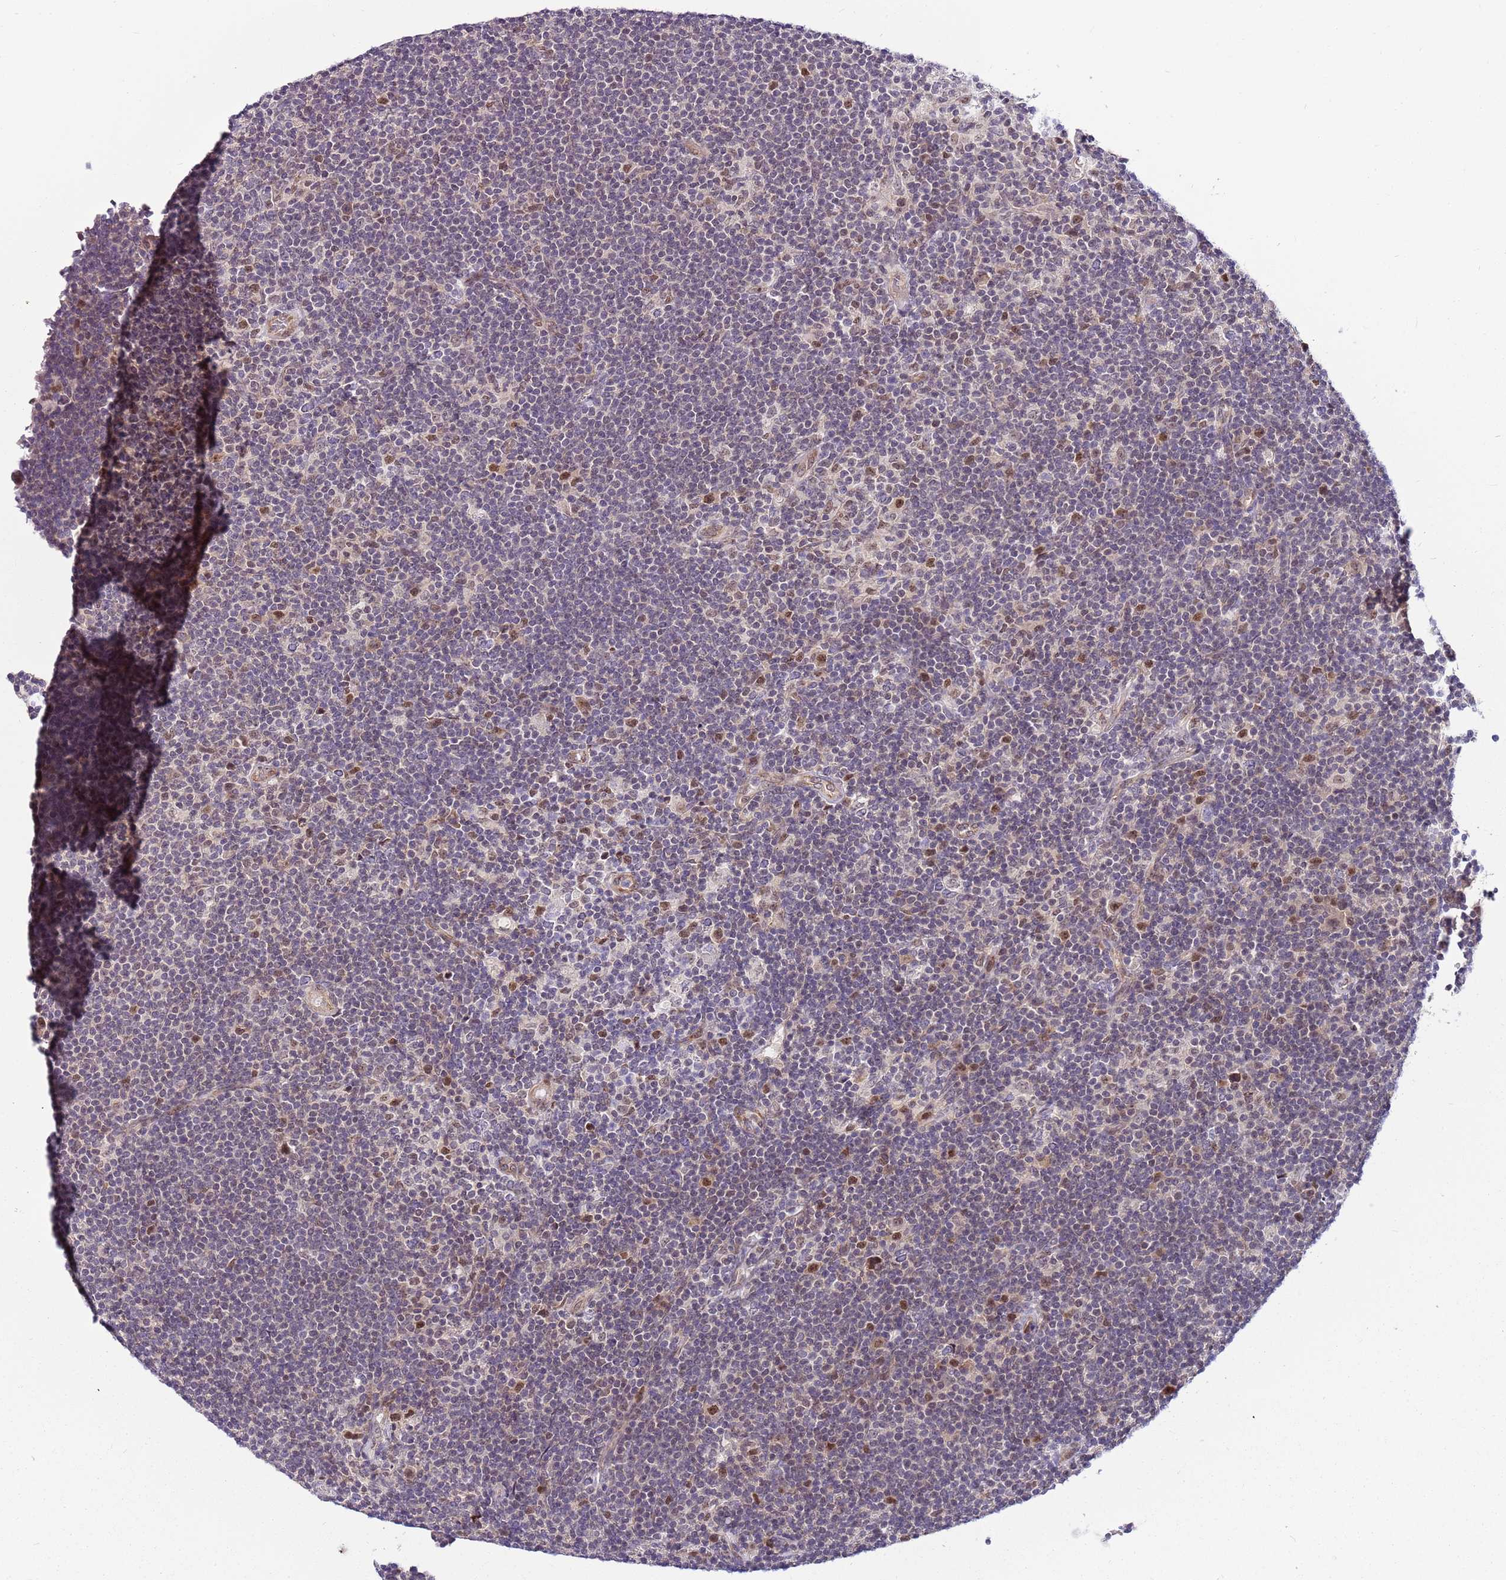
{"staining": {"intensity": "weak", "quantity": "<25%", "location": "nuclear"}, "tissue": "lymphoma", "cell_type": "Tumor cells", "image_type": "cancer", "snomed": [{"axis": "morphology", "description": "Hodgkin's disease, NOS"}, {"axis": "topography", "description": "Lymph node"}], "caption": "Immunohistochemistry (IHC) of lymphoma shows no expression in tumor cells. Nuclei are stained in blue.", "gene": "POLE3", "patient": {"sex": "female", "age": 57}}